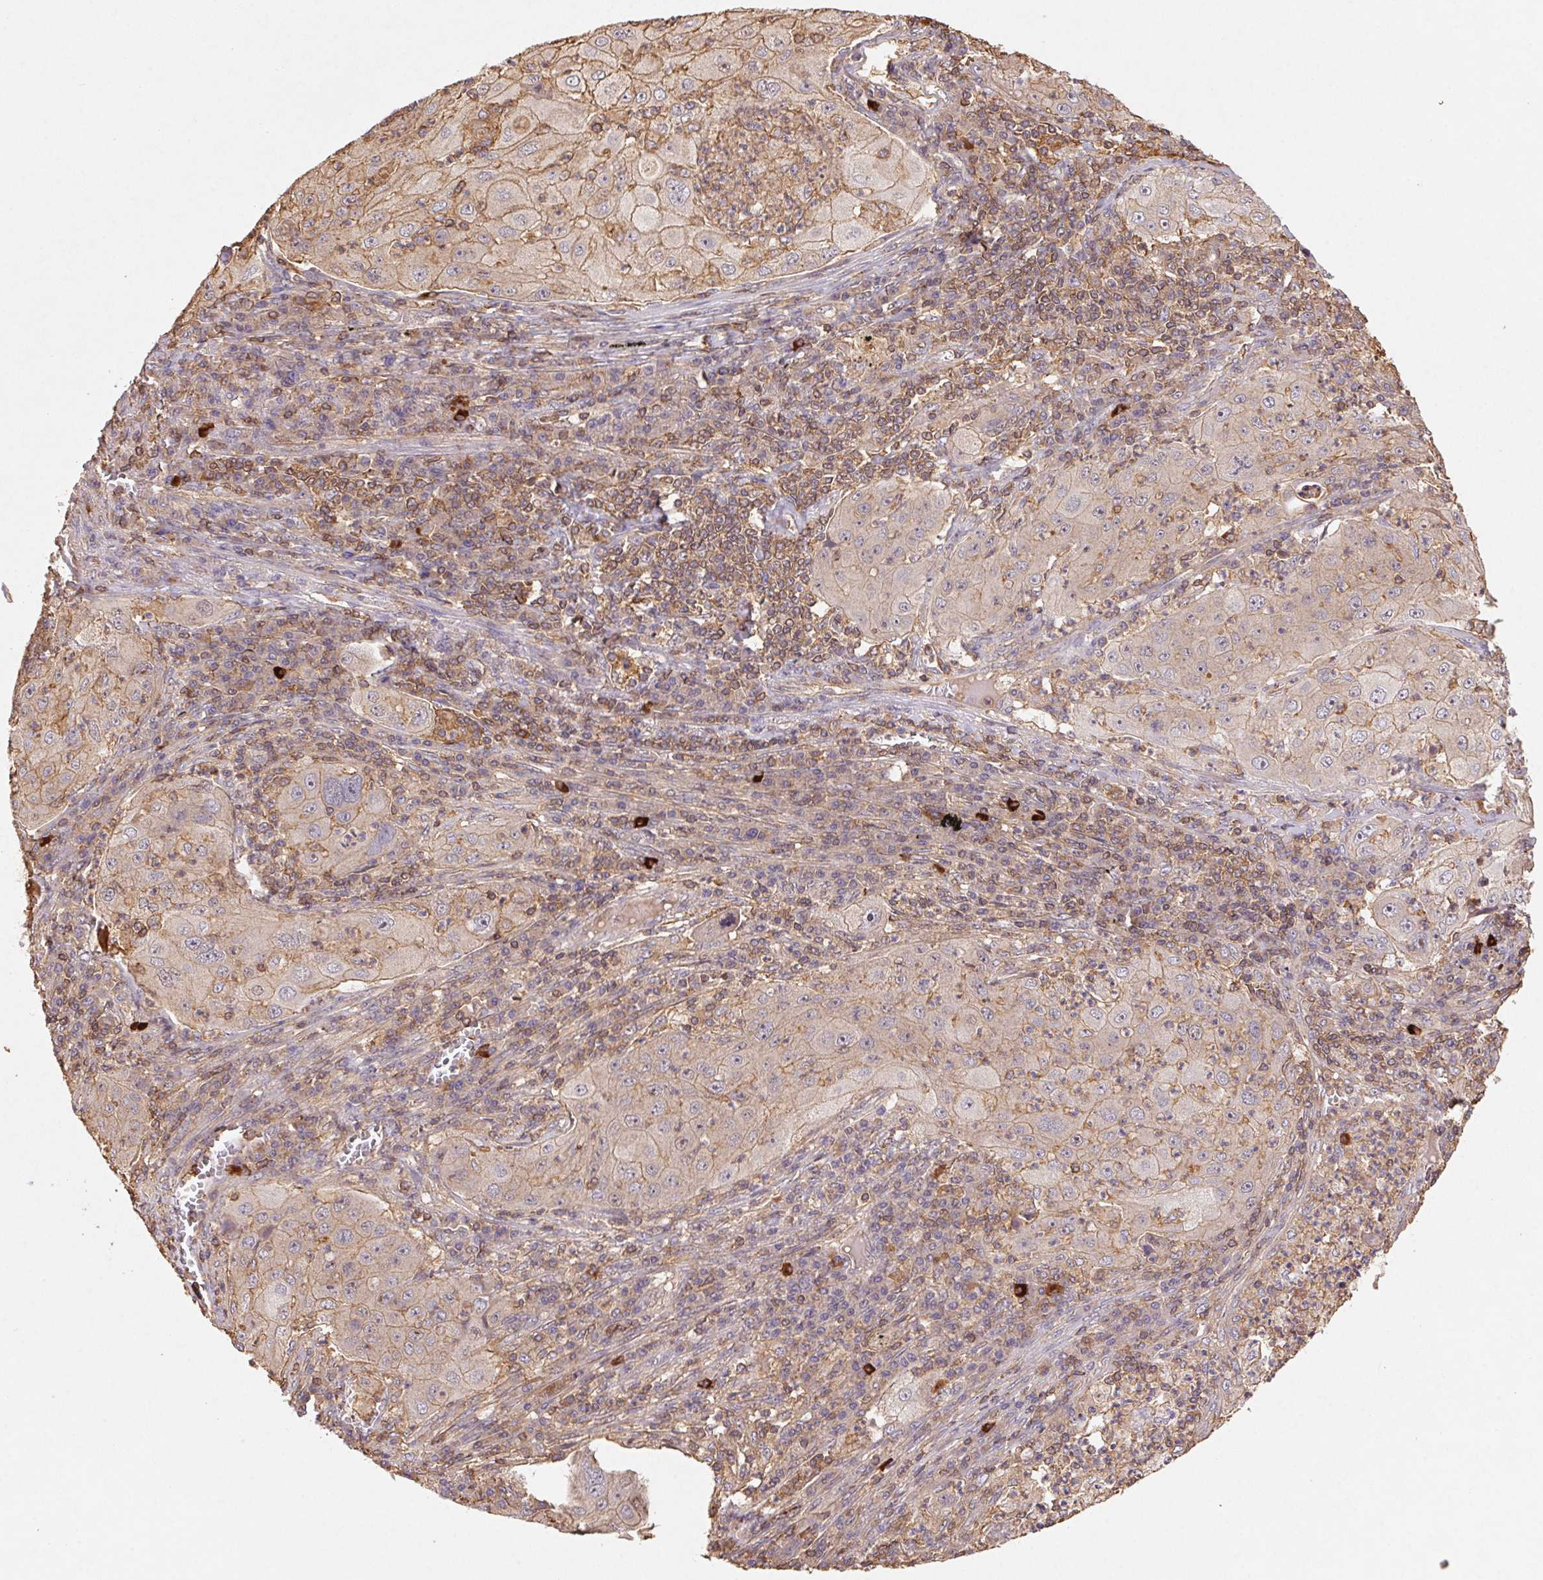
{"staining": {"intensity": "weak", "quantity": "25%-75%", "location": "cytoplasmic/membranous"}, "tissue": "lung cancer", "cell_type": "Tumor cells", "image_type": "cancer", "snomed": [{"axis": "morphology", "description": "Squamous cell carcinoma, NOS"}, {"axis": "topography", "description": "Lung"}], "caption": "Lung cancer was stained to show a protein in brown. There is low levels of weak cytoplasmic/membranous positivity in approximately 25%-75% of tumor cells. (DAB (3,3'-diaminobenzidine) = brown stain, brightfield microscopy at high magnification).", "gene": "ATG10", "patient": {"sex": "female", "age": 59}}